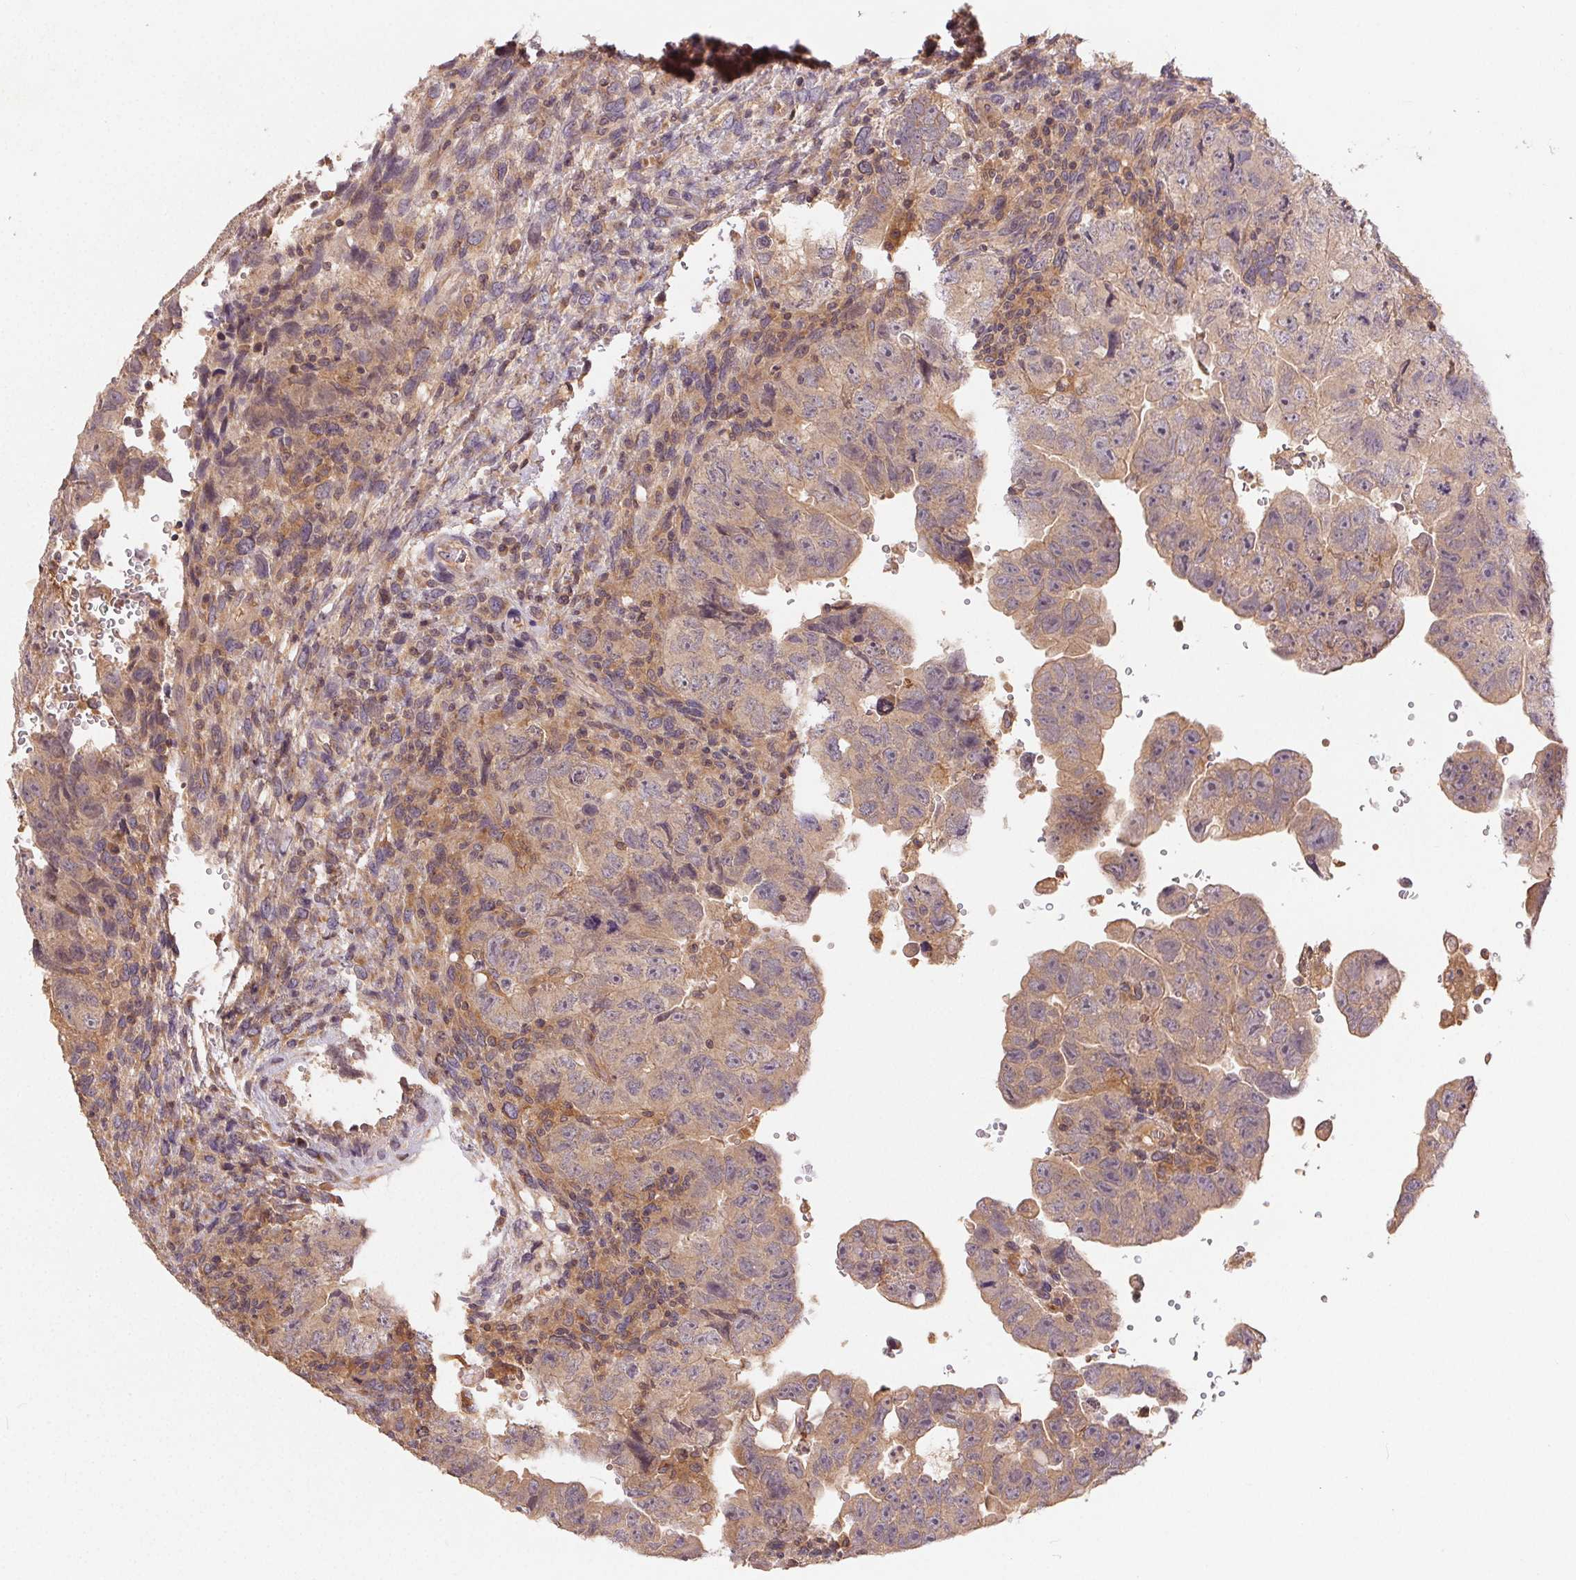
{"staining": {"intensity": "weak", "quantity": "<25%", "location": "cytoplasmic/membranous"}, "tissue": "testis cancer", "cell_type": "Tumor cells", "image_type": "cancer", "snomed": [{"axis": "morphology", "description": "Carcinoma, Embryonal, NOS"}, {"axis": "topography", "description": "Testis"}], "caption": "DAB (3,3'-diaminobenzidine) immunohistochemical staining of embryonal carcinoma (testis) reveals no significant expression in tumor cells. Brightfield microscopy of immunohistochemistry (IHC) stained with DAB (3,3'-diaminobenzidine) (brown) and hematoxylin (blue), captured at high magnification.", "gene": "MAPKAPK2", "patient": {"sex": "male", "age": 24}}